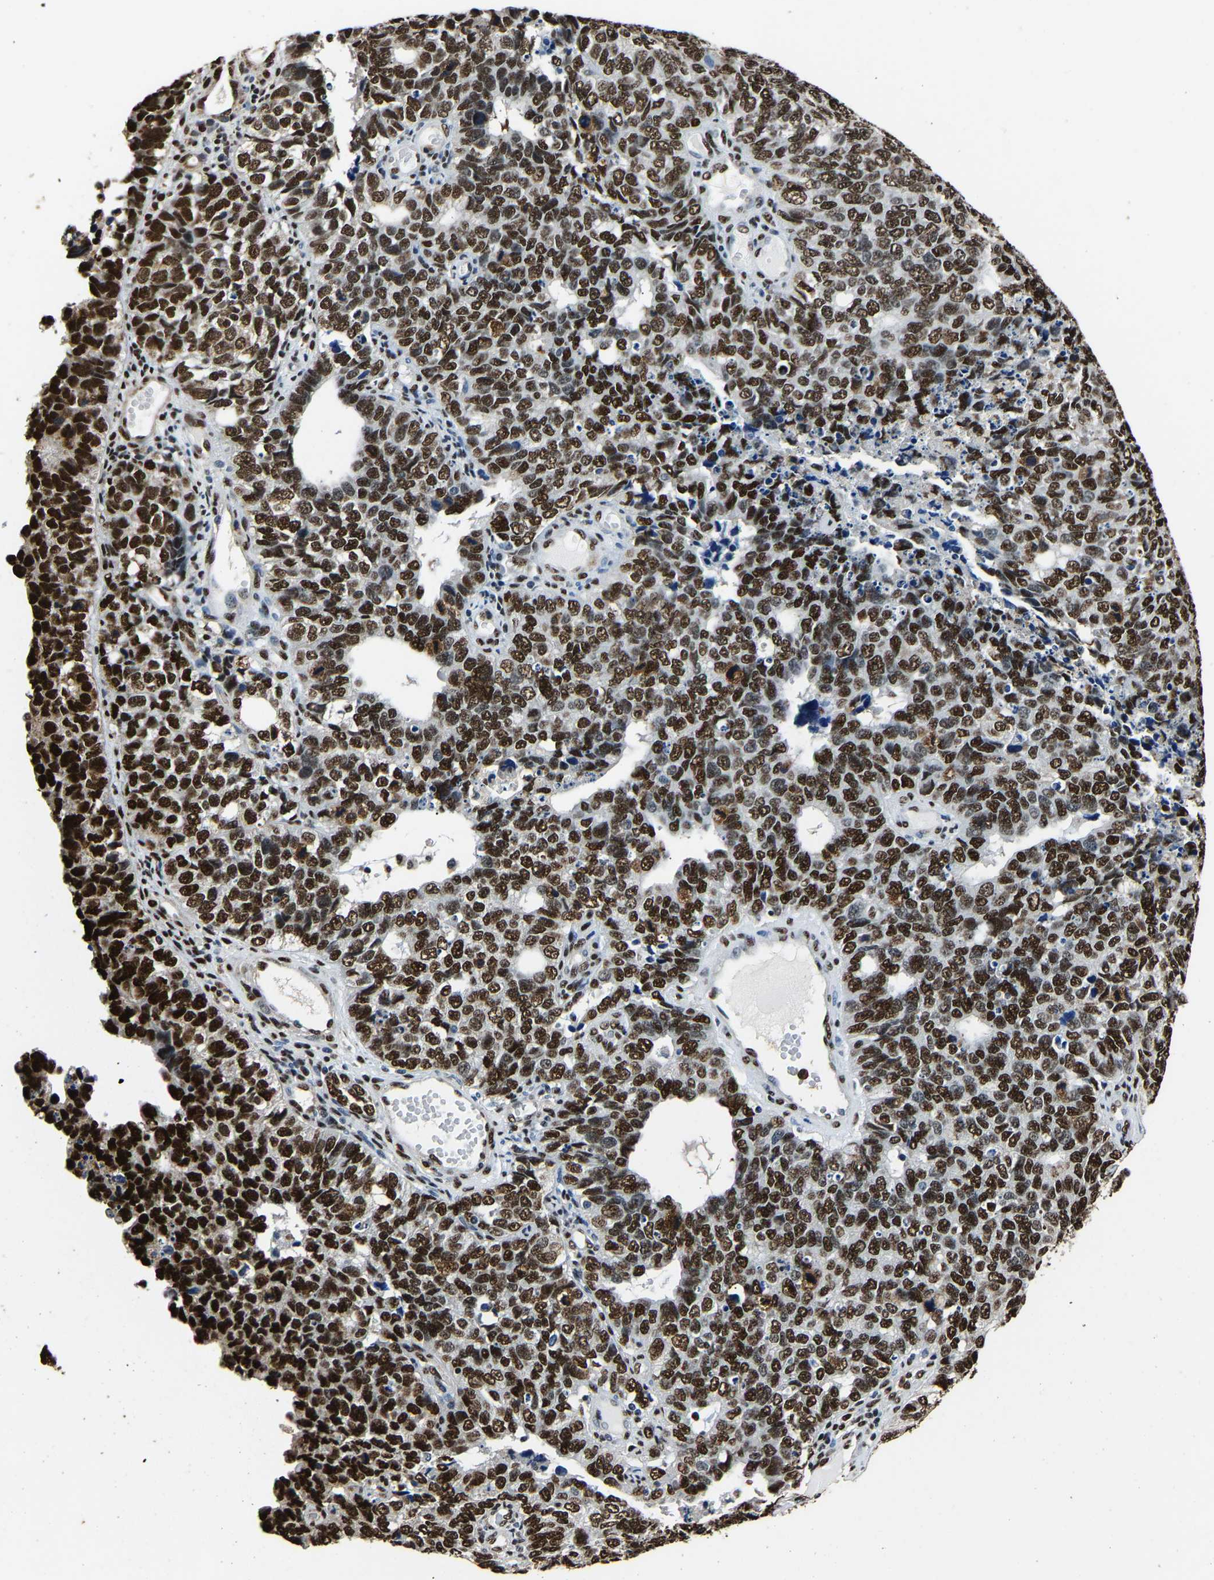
{"staining": {"intensity": "strong", "quantity": ">75%", "location": "nuclear"}, "tissue": "cervical cancer", "cell_type": "Tumor cells", "image_type": "cancer", "snomed": [{"axis": "morphology", "description": "Squamous cell carcinoma, NOS"}, {"axis": "topography", "description": "Cervix"}], "caption": "Cervical squamous cell carcinoma stained with a protein marker reveals strong staining in tumor cells.", "gene": "SAFB", "patient": {"sex": "female", "age": 63}}